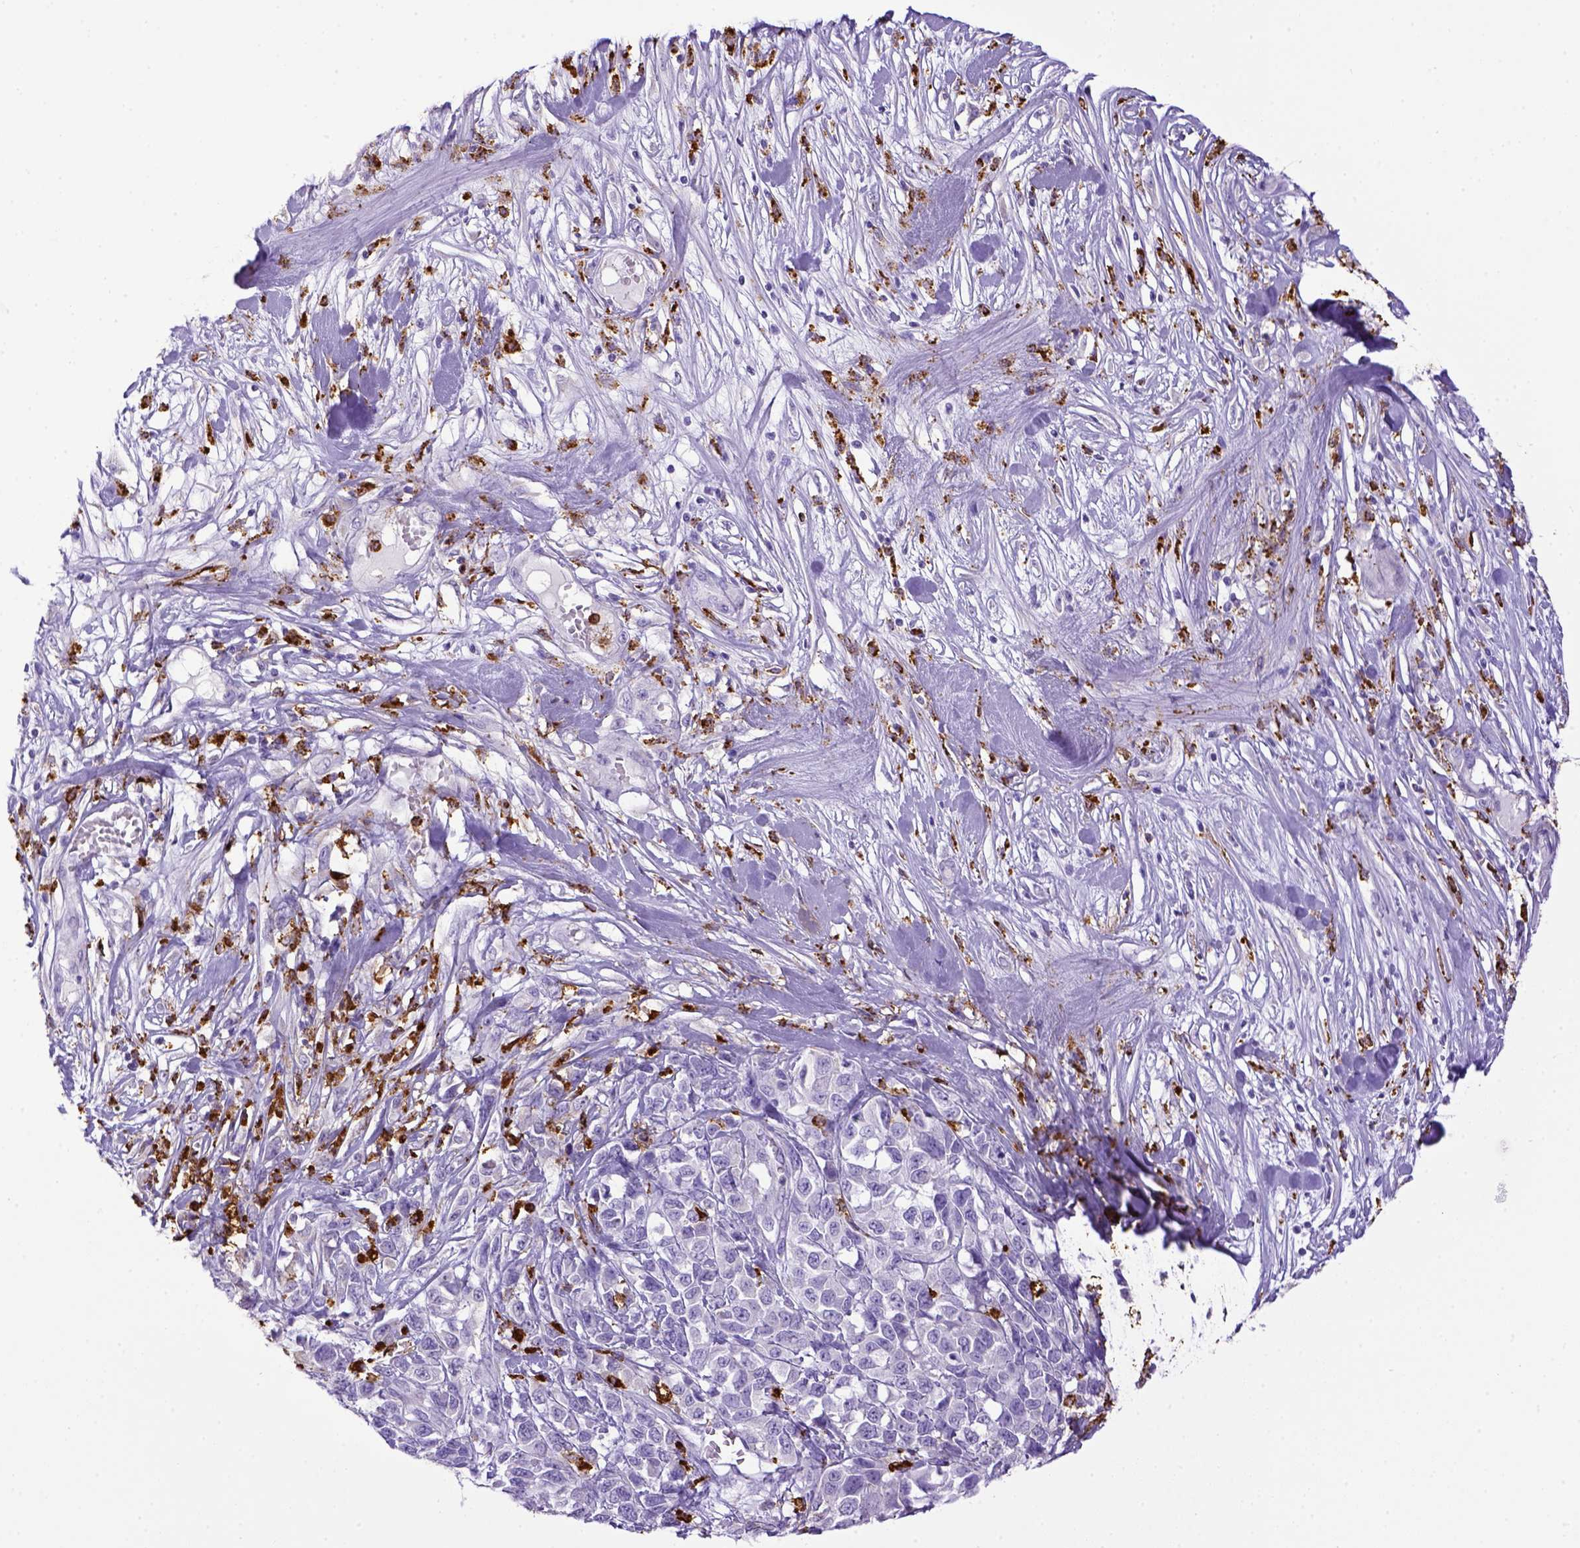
{"staining": {"intensity": "negative", "quantity": "none", "location": "none"}, "tissue": "melanoma", "cell_type": "Tumor cells", "image_type": "cancer", "snomed": [{"axis": "morphology", "description": "Malignant melanoma, Metastatic site"}, {"axis": "topography", "description": "Skin"}], "caption": "Image shows no protein positivity in tumor cells of melanoma tissue.", "gene": "CD68", "patient": {"sex": "male", "age": 84}}